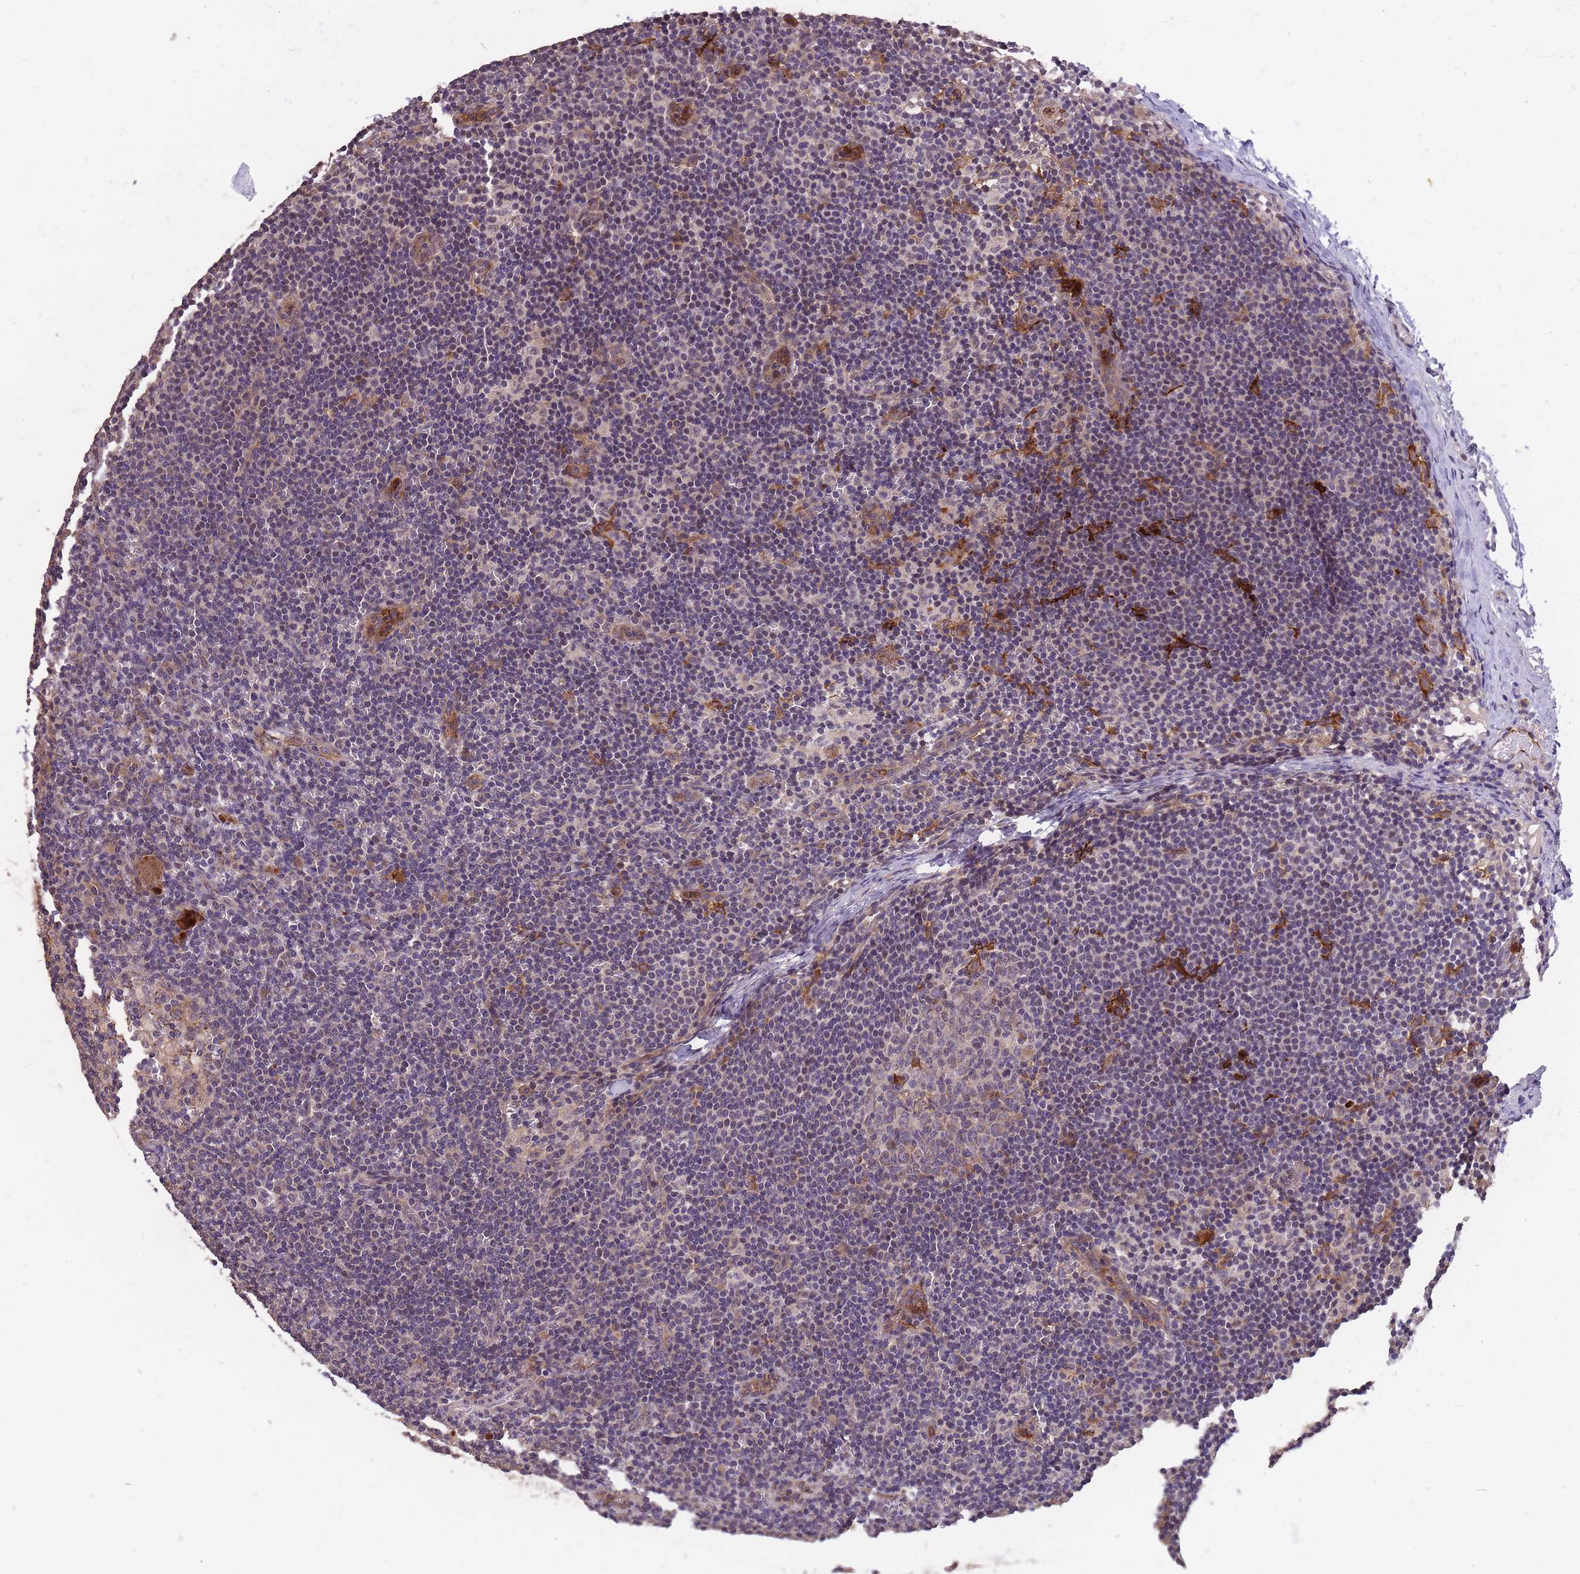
{"staining": {"intensity": "weak", "quantity": "25%-75%", "location": "cytoplasmic/membranous"}, "tissue": "lymph node", "cell_type": "Germinal center cells", "image_type": "normal", "snomed": [{"axis": "morphology", "description": "Normal tissue, NOS"}, {"axis": "topography", "description": "Lymph node"}], "caption": "Immunohistochemistry histopathology image of normal lymph node: human lymph node stained using immunohistochemistry (IHC) shows low levels of weak protein expression localized specifically in the cytoplasmic/membranous of germinal center cells, appearing as a cytoplasmic/membranous brown color.", "gene": "IGF2BP2", "patient": {"sex": "female", "age": 42}}